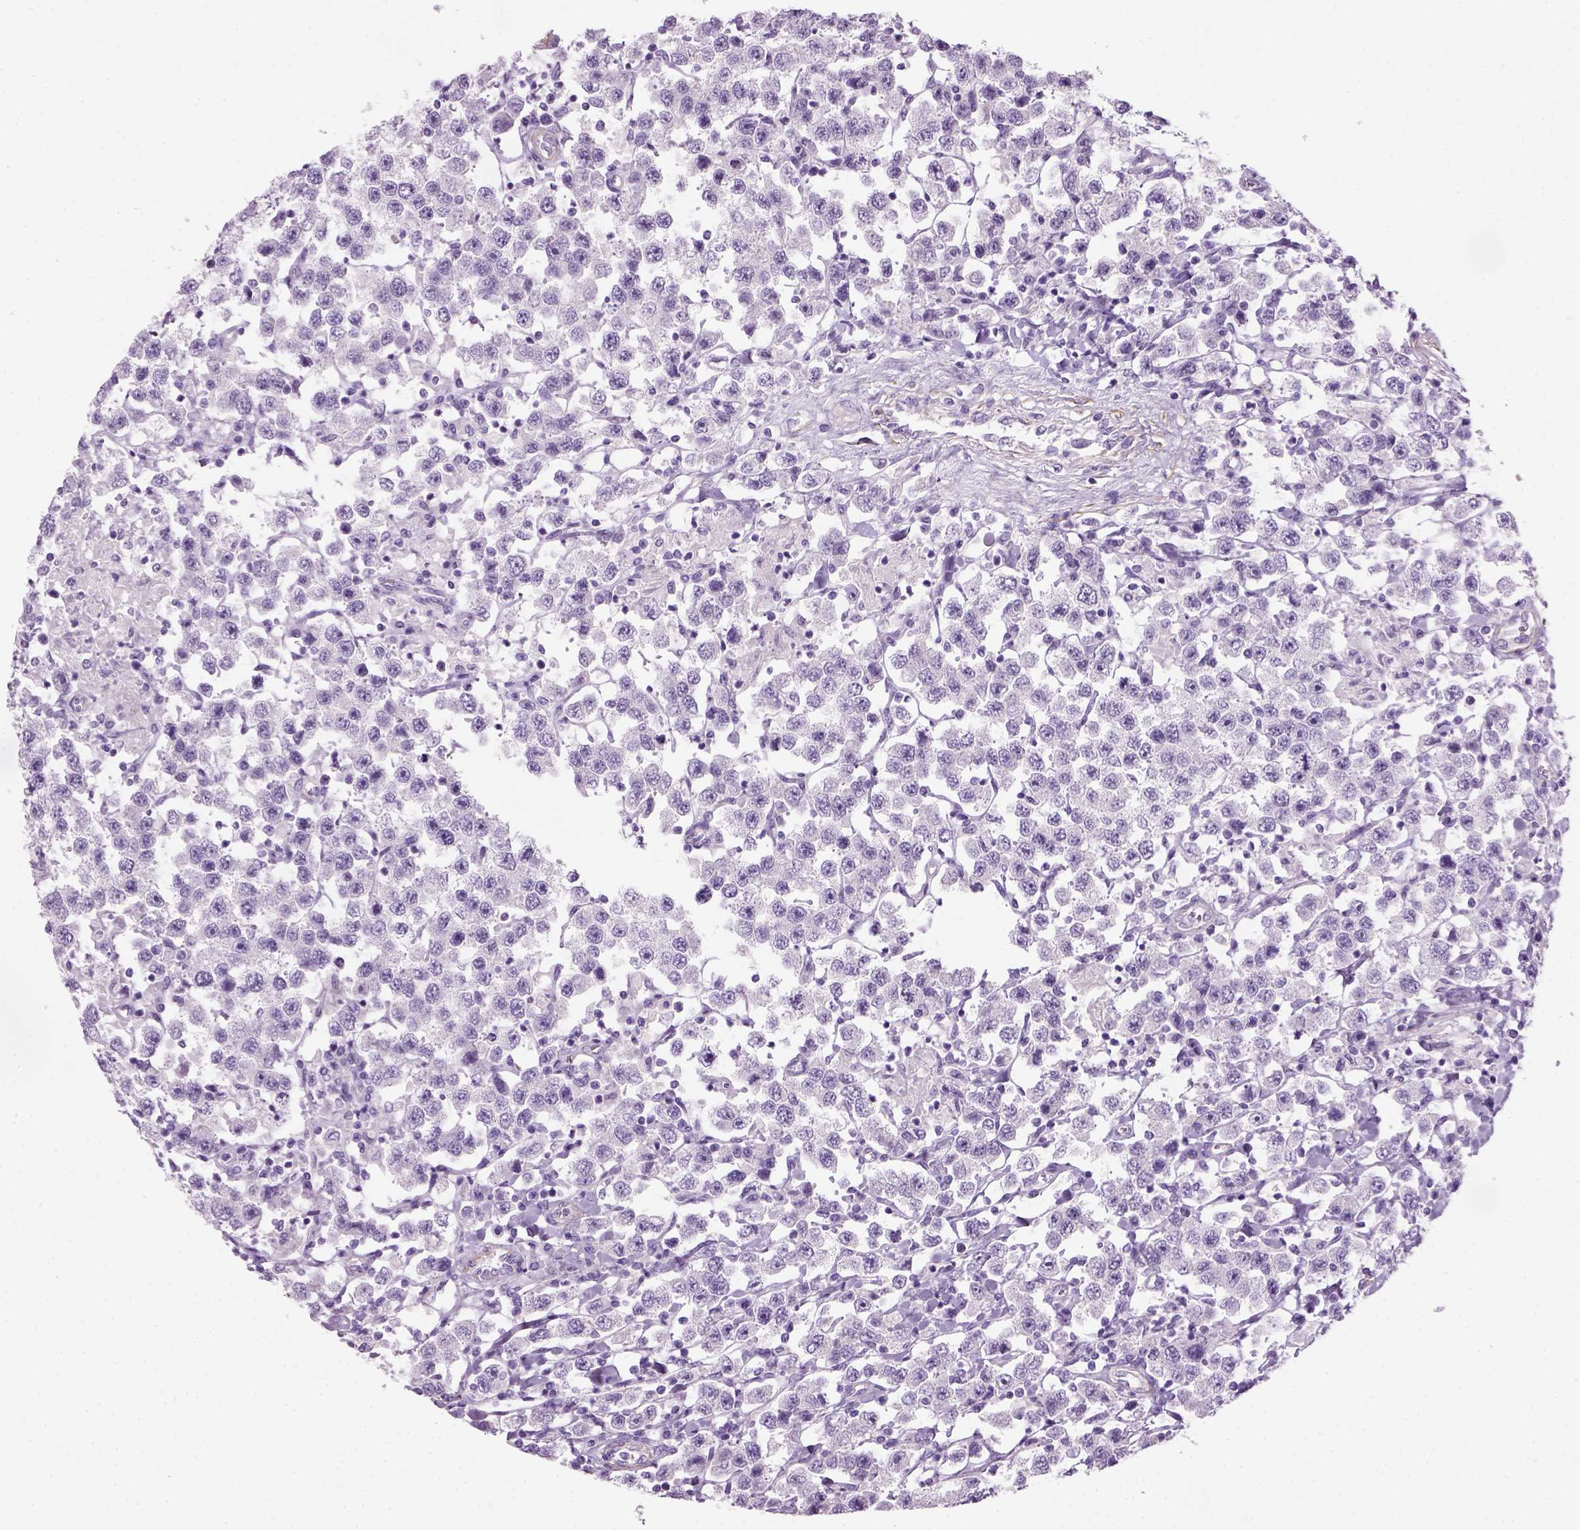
{"staining": {"intensity": "negative", "quantity": "none", "location": "none"}, "tissue": "testis cancer", "cell_type": "Tumor cells", "image_type": "cancer", "snomed": [{"axis": "morphology", "description": "Seminoma, NOS"}, {"axis": "topography", "description": "Testis"}], "caption": "Tumor cells show no significant positivity in testis cancer.", "gene": "FAM161A", "patient": {"sex": "male", "age": 45}}